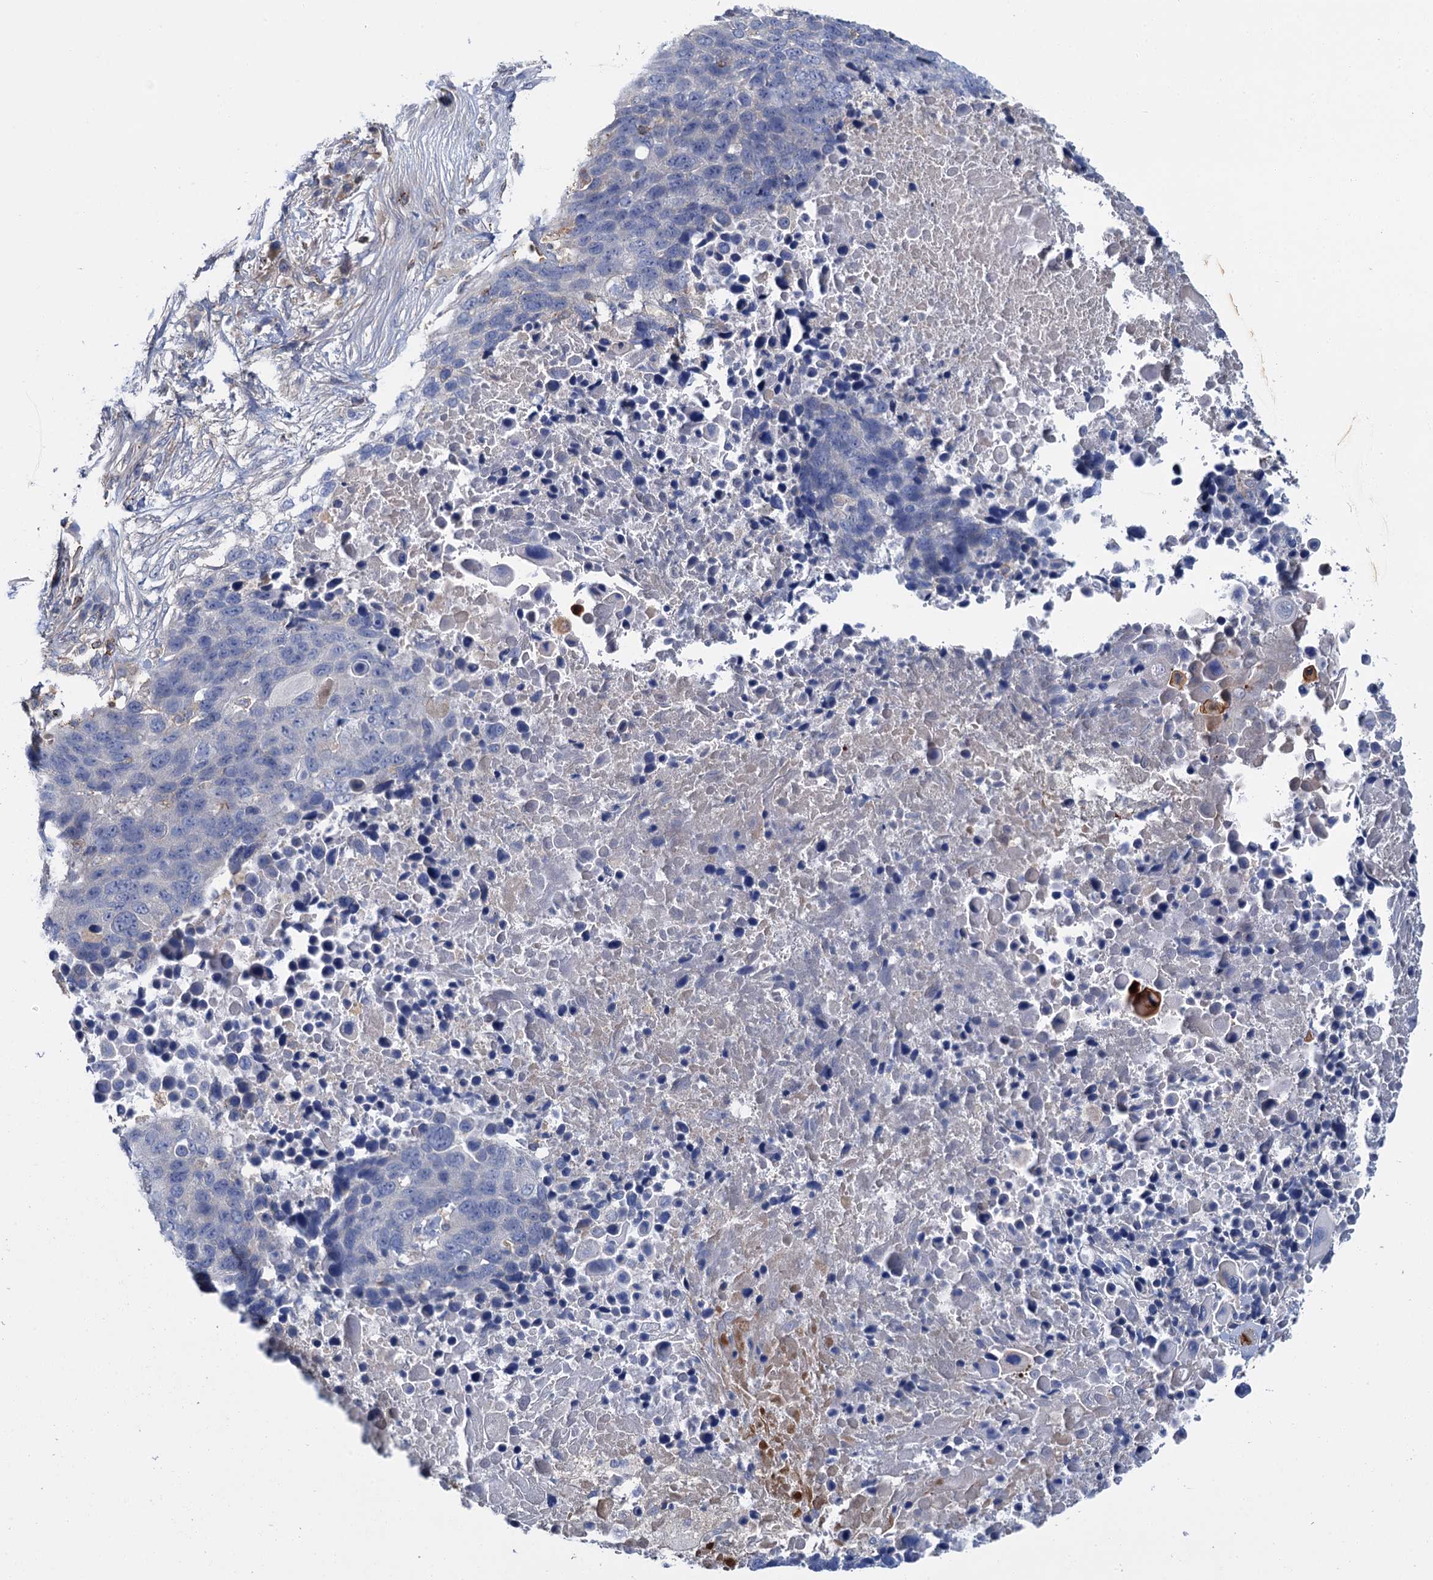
{"staining": {"intensity": "negative", "quantity": "none", "location": "none"}, "tissue": "lung cancer", "cell_type": "Tumor cells", "image_type": "cancer", "snomed": [{"axis": "morphology", "description": "Normal tissue, NOS"}, {"axis": "morphology", "description": "Squamous cell carcinoma, NOS"}, {"axis": "topography", "description": "Lymph node"}, {"axis": "topography", "description": "Lung"}], "caption": "IHC of human lung cancer shows no positivity in tumor cells.", "gene": "FGFR2", "patient": {"sex": "male", "age": 66}}